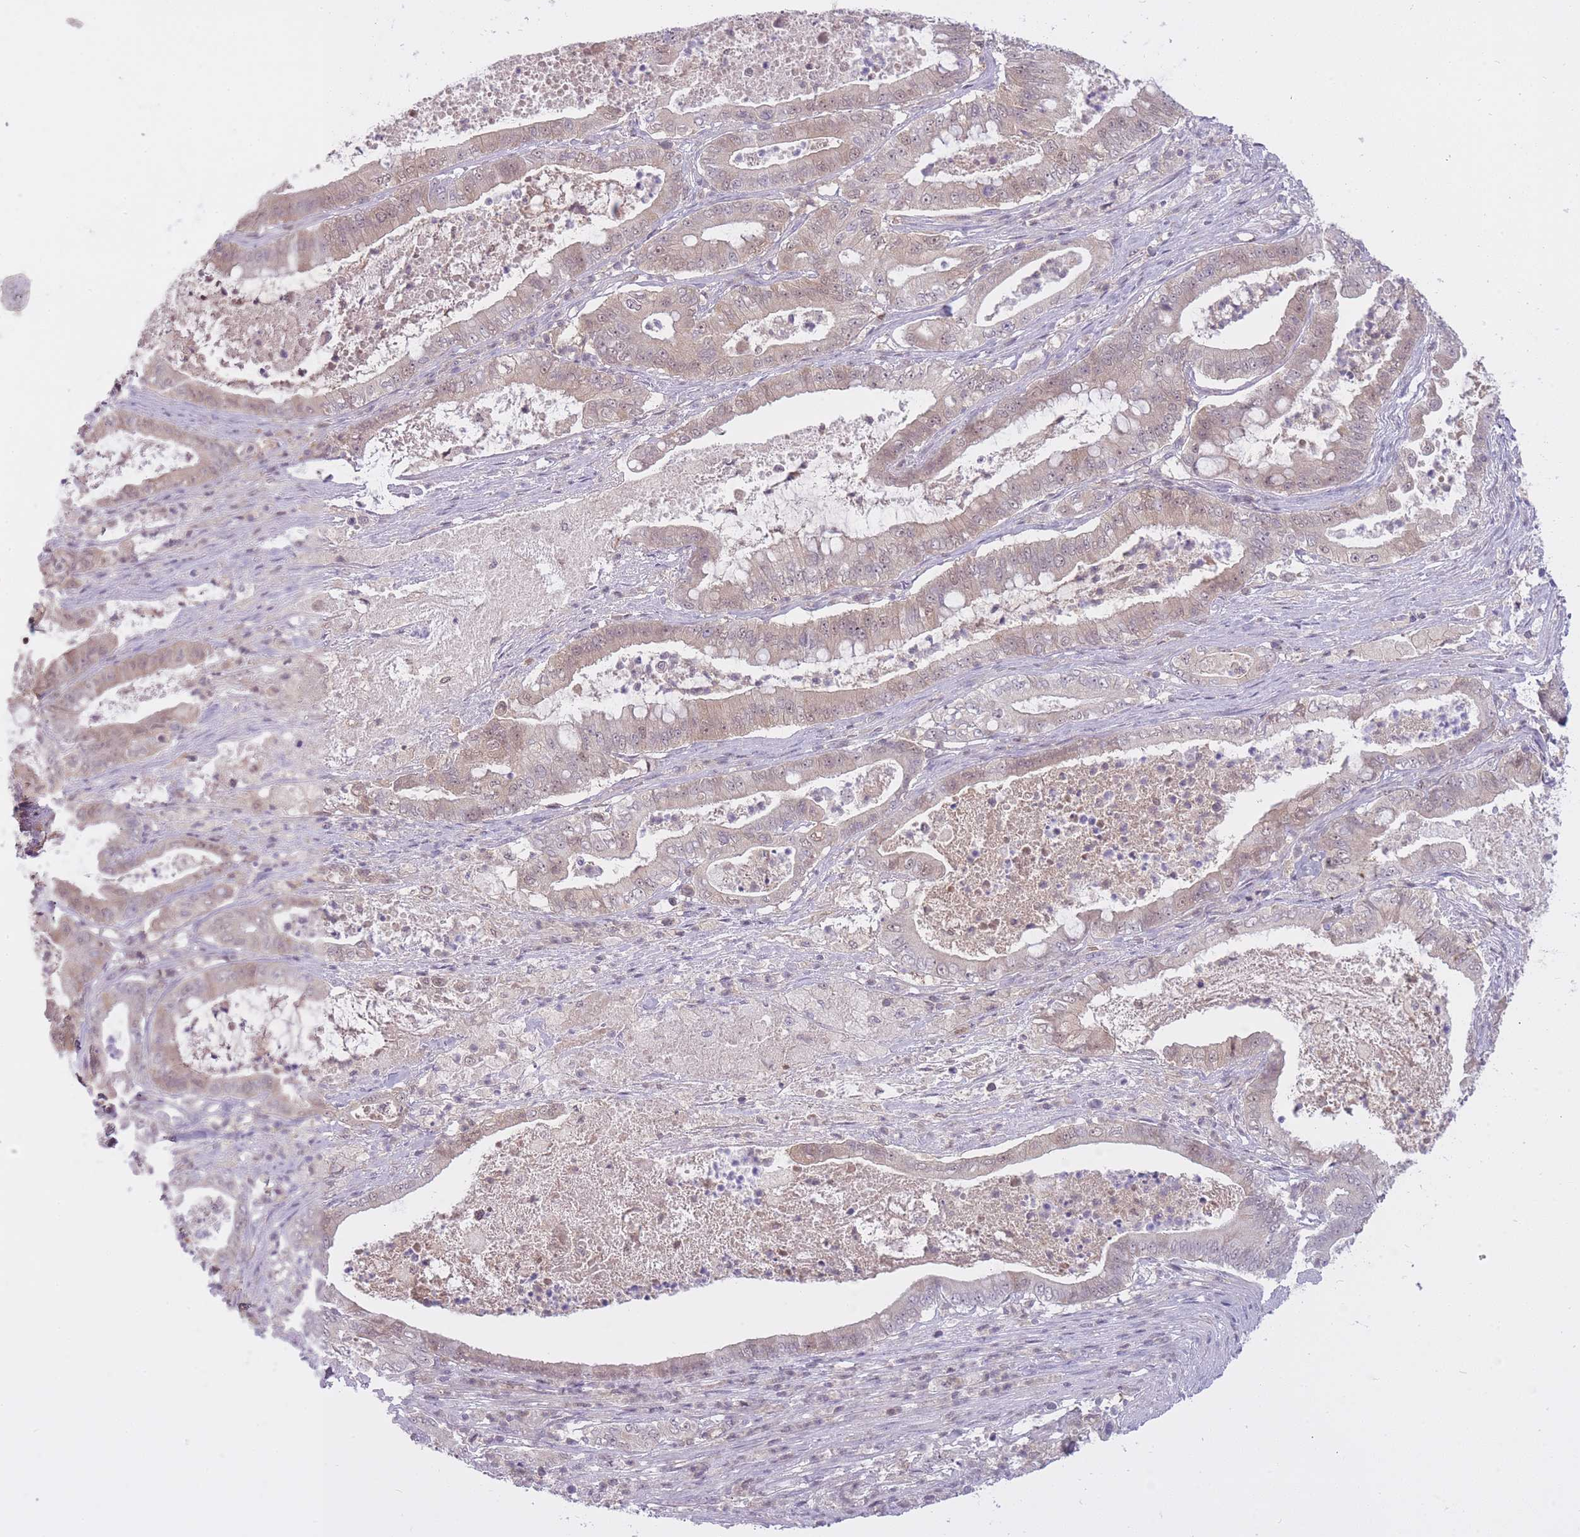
{"staining": {"intensity": "weak", "quantity": ">75%", "location": "nuclear"}, "tissue": "pancreatic cancer", "cell_type": "Tumor cells", "image_type": "cancer", "snomed": [{"axis": "morphology", "description": "Adenocarcinoma, NOS"}, {"axis": "topography", "description": "Pancreas"}], "caption": "This is a histology image of IHC staining of pancreatic adenocarcinoma, which shows weak staining in the nuclear of tumor cells.", "gene": "CXorf38", "patient": {"sex": "male", "age": 71}}